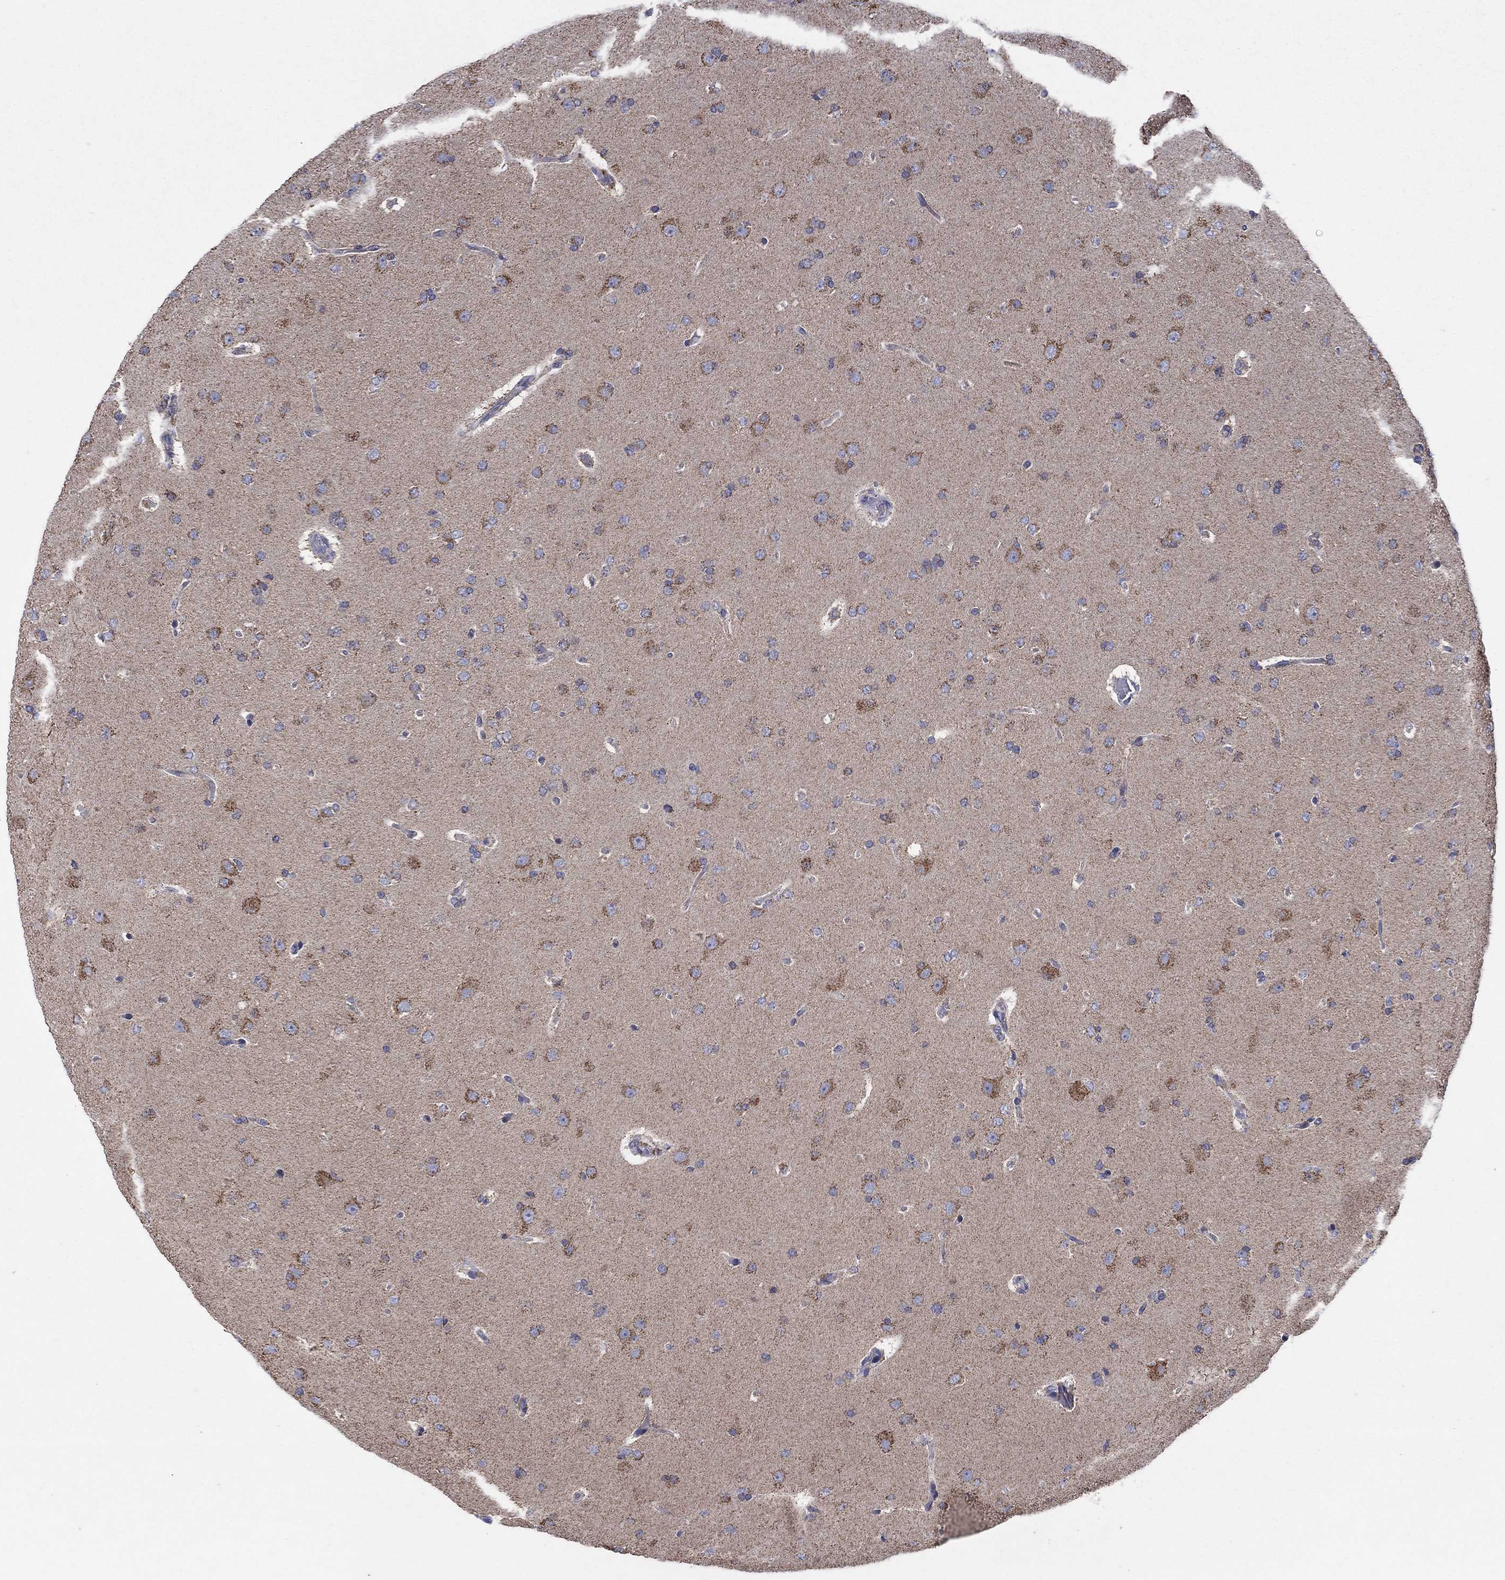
{"staining": {"intensity": "strong", "quantity": "<25%", "location": "cytoplasmic/membranous"}, "tissue": "glioma", "cell_type": "Tumor cells", "image_type": "cancer", "snomed": [{"axis": "morphology", "description": "Glioma, malignant, NOS"}, {"axis": "topography", "description": "Cerebral cortex"}], "caption": "Immunohistochemistry (IHC) micrograph of glioma stained for a protein (brown), which shows medium levels of strong cytoplasmic/membranous expression in approximately <25% of tumor cells.", "gene": "C9orf85", "patient": {"sex": "male", "age": 58}}